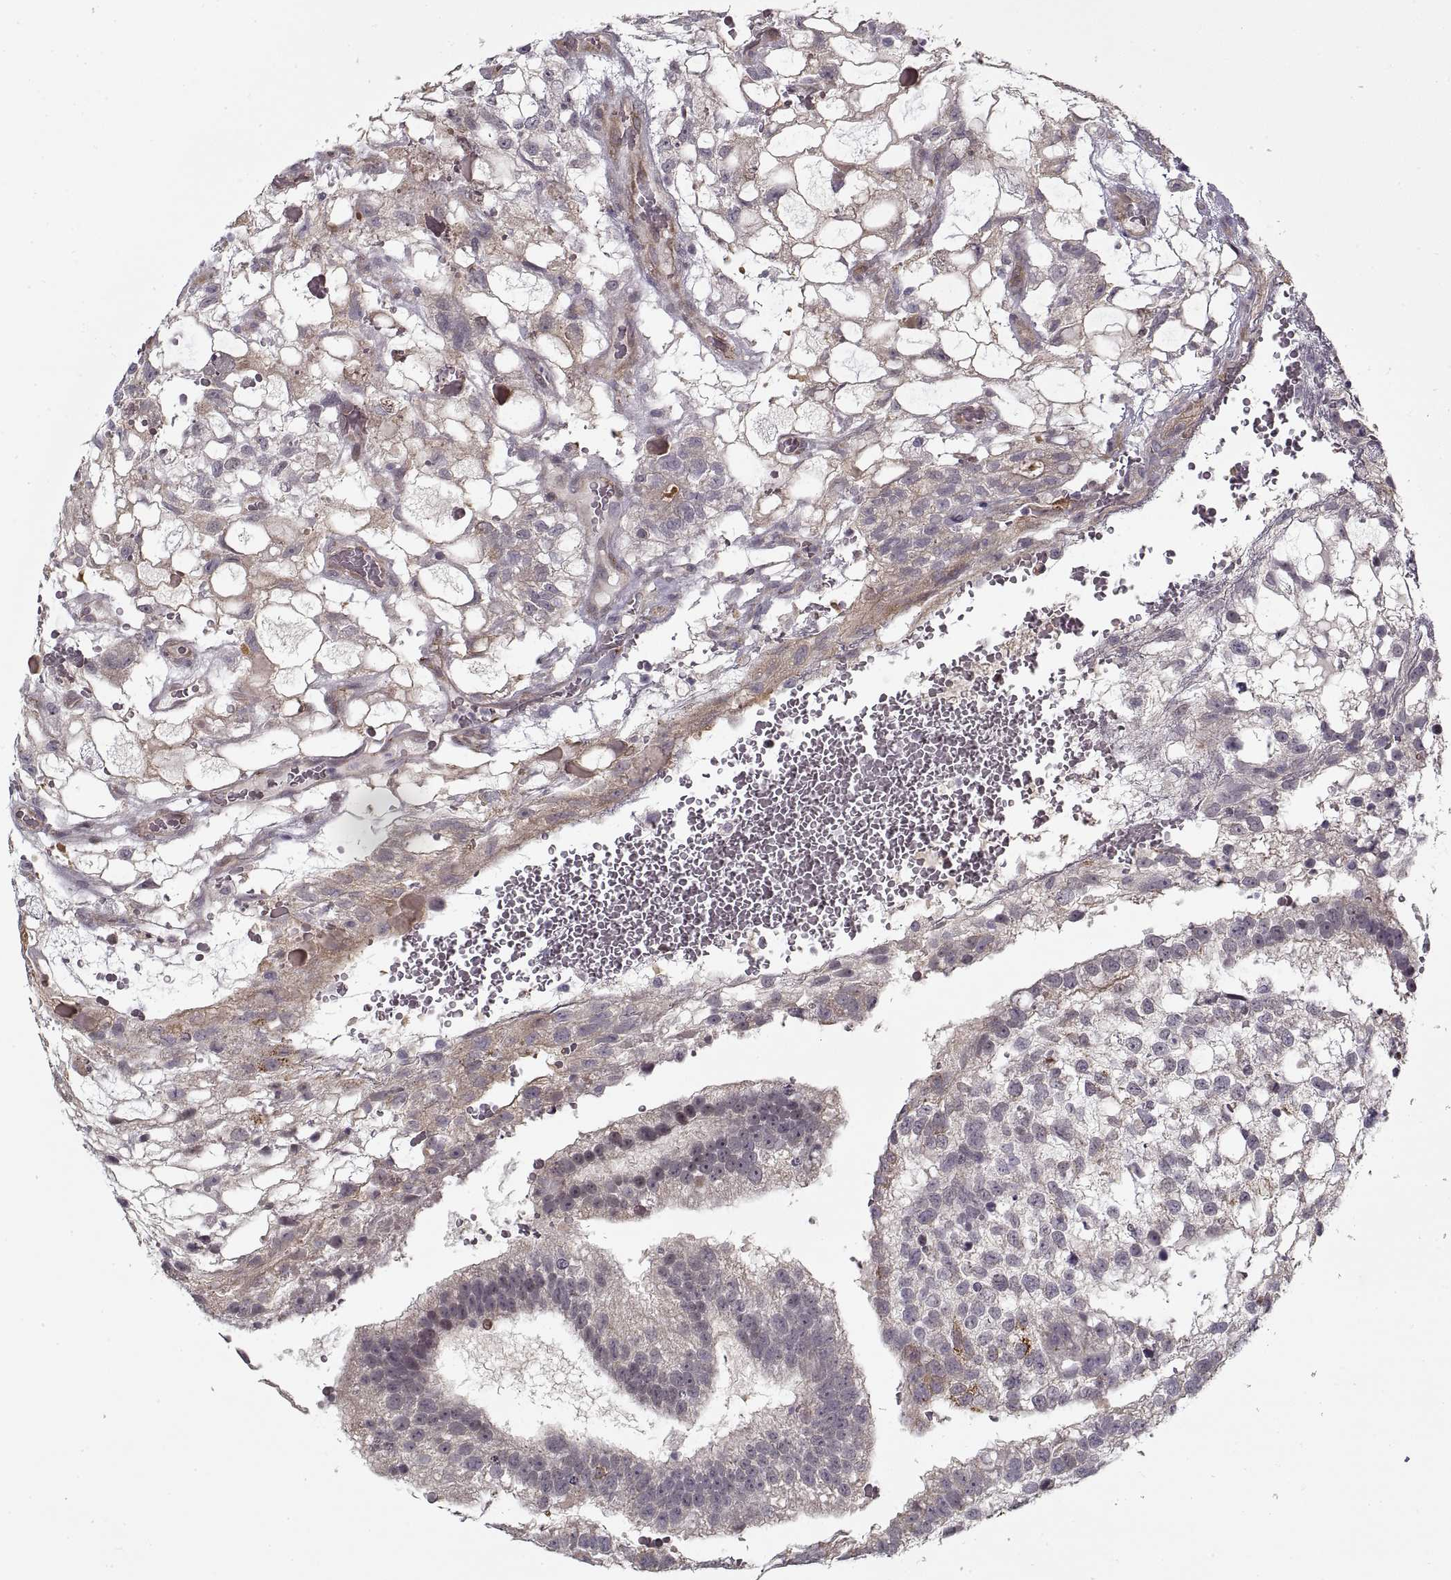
{"staining": {"intensity": "negative", "quantity": "none", "location": "none"}, "tissue": "testis cancer", "cell_type": "Tumor cells", "image_type": "cancer", "snomed": [{"axis": "morphology", "description": "Normal tissue, NOS"}, {"axis": "morphology", "description": "Carcinoma, Embryonal, NOS"}, {"axis": "topography", "description": "Testis"}, {"axis": "topography", "description": "Epididymis"}], "caption": "Photomicrograph shows no protein positivity in tumor cells of testis cancer (embryonal carcinoma) tissue.", "gene": "LAMB2", "patient": {"sex": "male", "age": 32}}